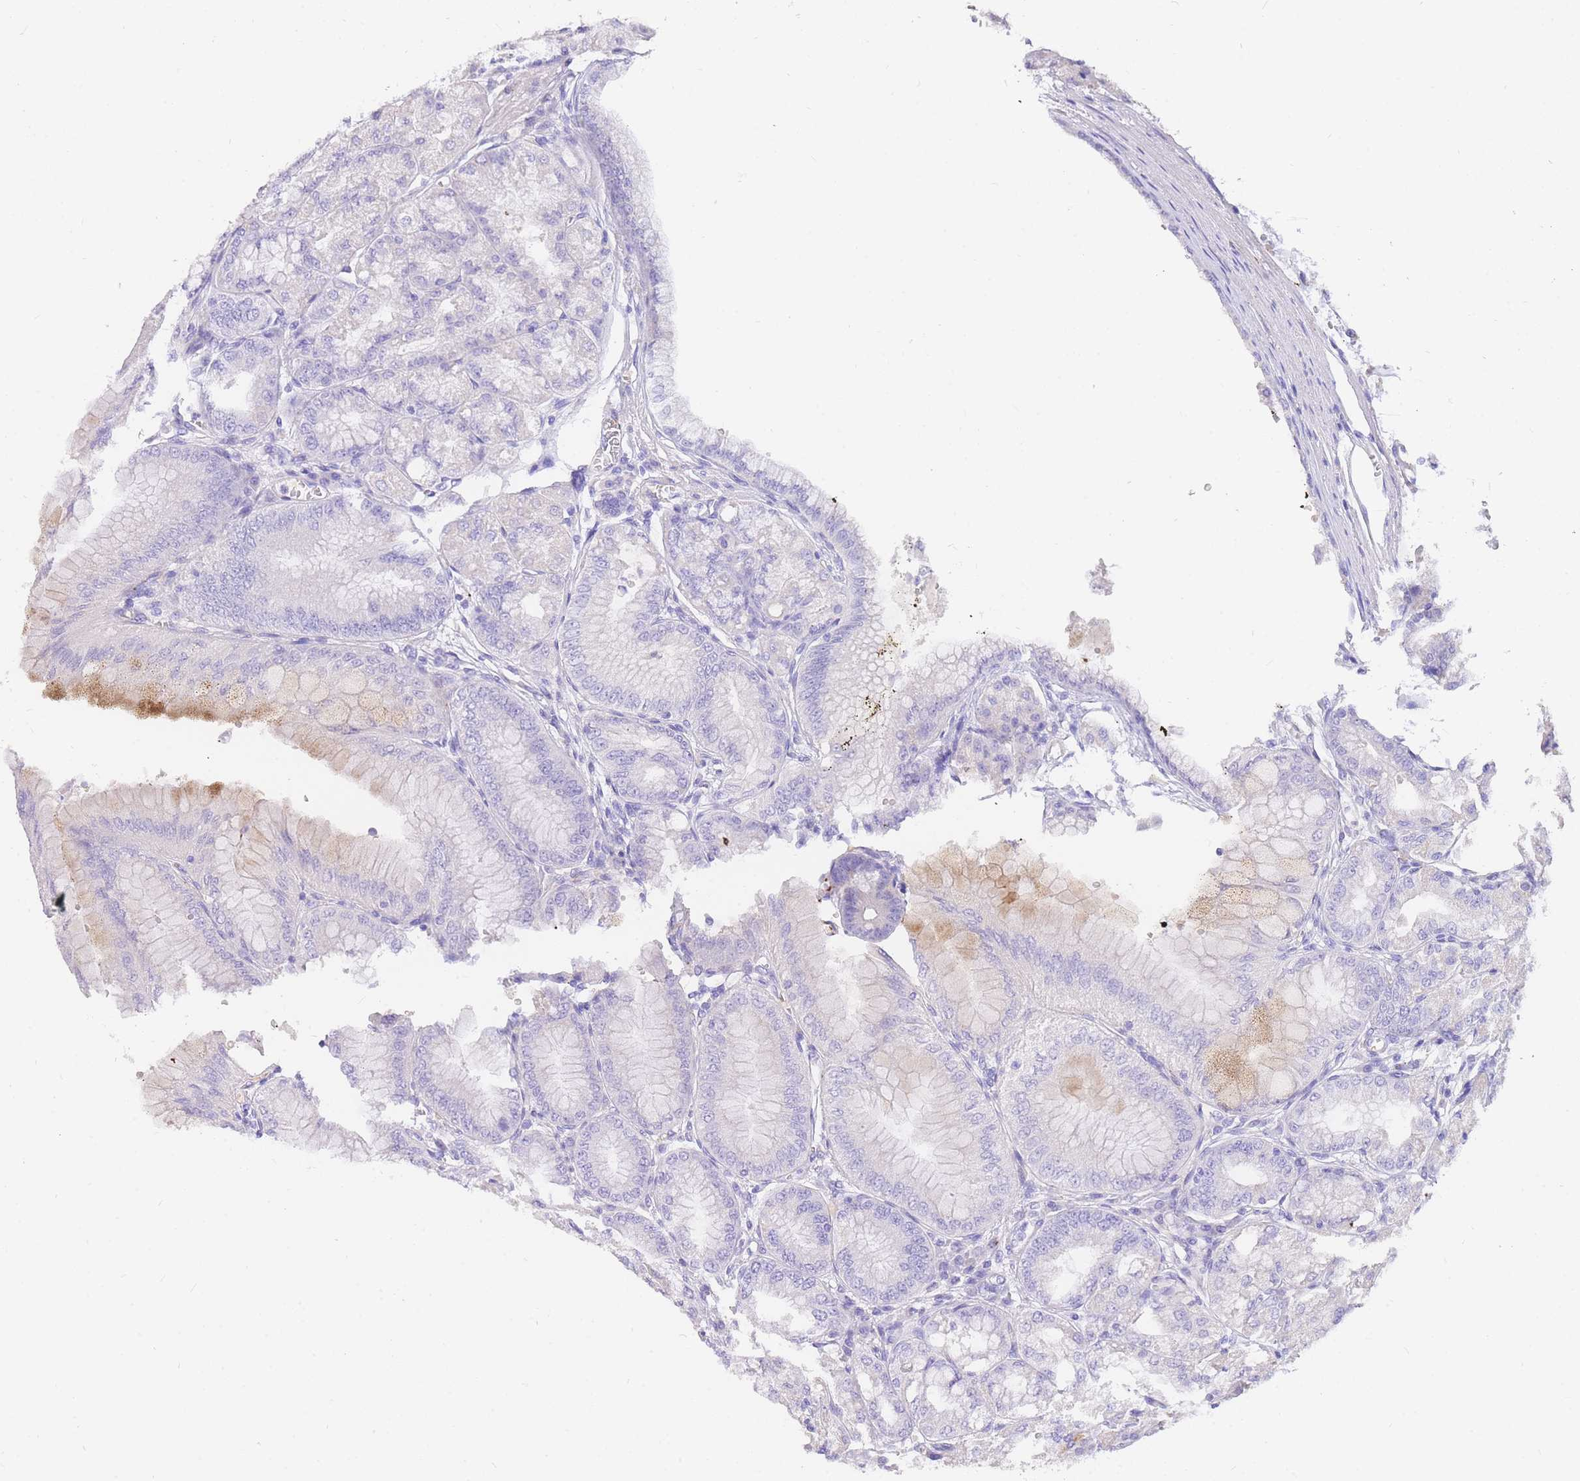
{"staining": {"intensity": "moderate", "quantity": "<25%", "location": "cytoplasmic/membranous"}, "tissue": "stomach", "cell_type": "Glandular cells", "image_type": "normal", "snomed": [{"axis": "morphology", "description": "Normal tissue, NOS"}, {"axis": "topography", "description": "Stomach, lower"}], "caption": "Glandular cells show low levels of moderate cytoplasmic/membranous expression in approximately <25% of cells in unremarkable stomach. (Brightfield microscopy of DAB IHC at high magnification).", "gene": "UPK1A", "patient": {"sex": "male", "age": 71}}